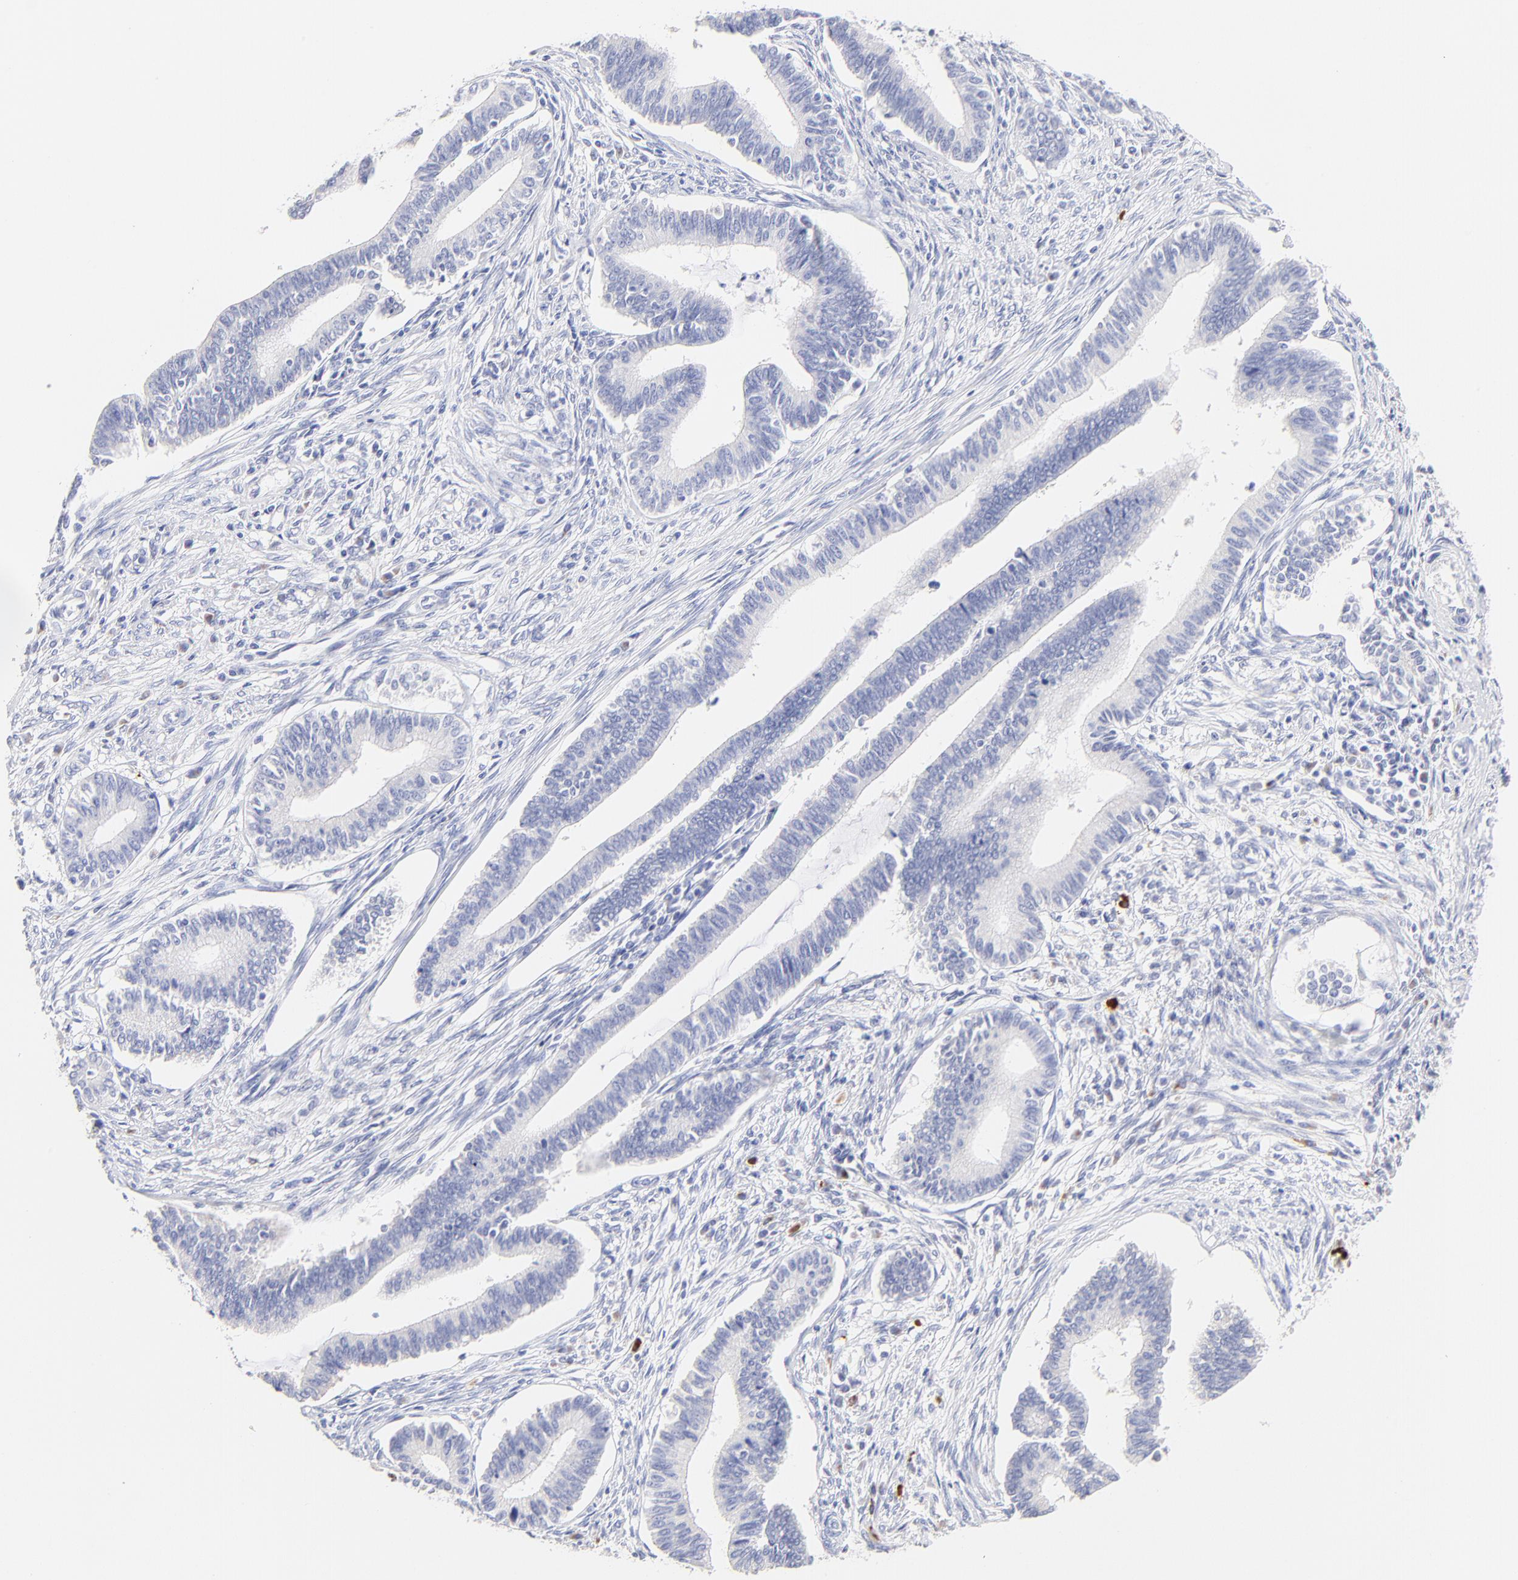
{"staining": {"intensity": "negative", "quantity": "none", "location": "none"}, "tissue": "cervical cancer", "cell_type": "Tumor cells", "image_type": "cancer", "snomed": [{"axis": "morphology", "description": "Adenocarcinoma, NOS"}, {"axis": "topography", "description": "Cervix"}], "caption": "DAB (3,3'-diaminobenzidine) immunohistochemical staining of adenocarcinoma (cervical) reveals no significant expression in tumor cells.", "gene": "ASB9", "patient": {"sex": "female", "age": 36}}